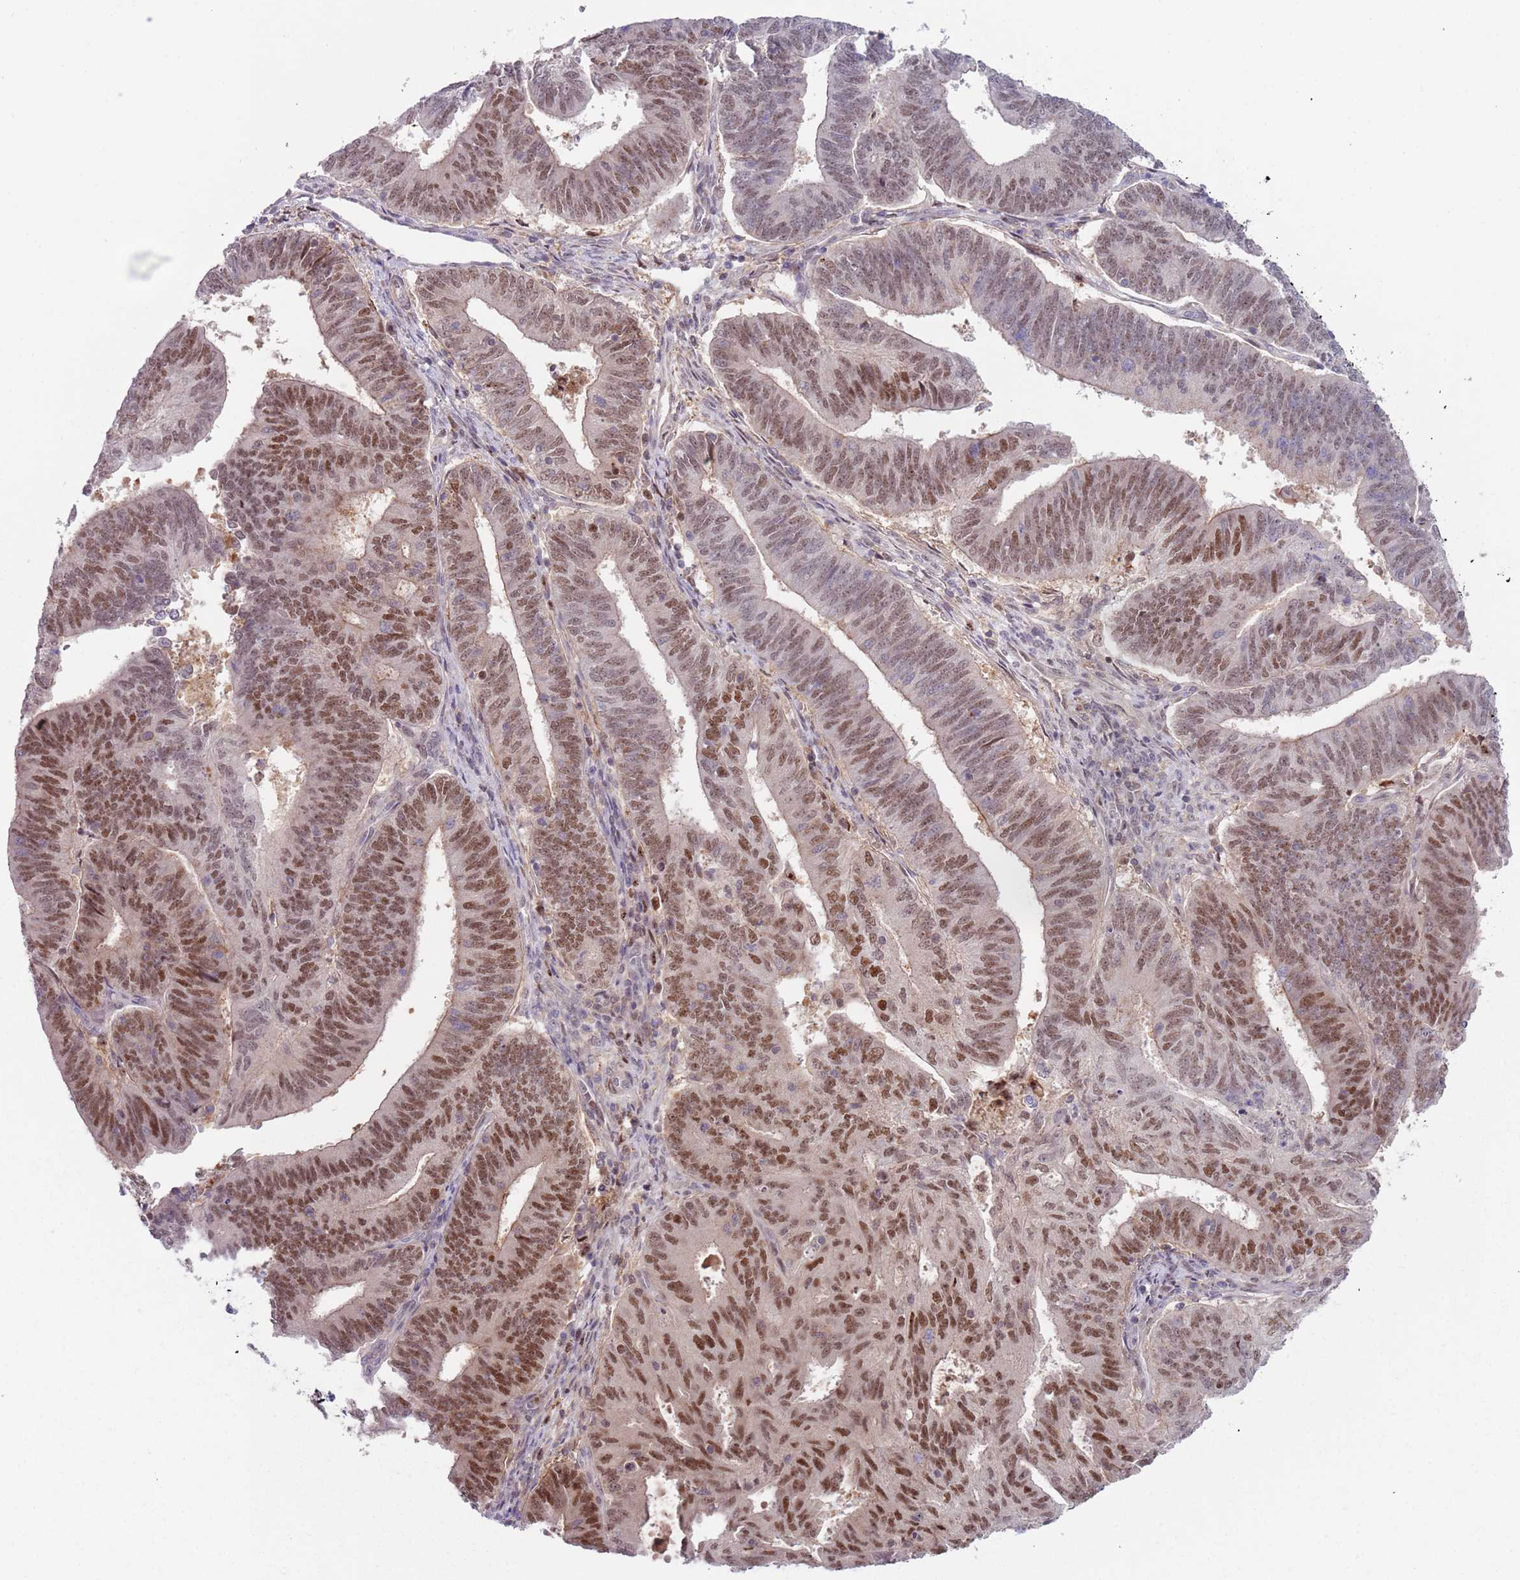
{"staining": {"intensity": "strong", "quantity": "25%-75%", "location": "nuclear"}, "tissue": "endometrial cancer", "cell_type": "Tumor cells", "image_type": "cancer", "snomed": [{"axis": "morphology", "description": "Adenocarcinoma, NOS"}, {"axis": "topography", "description": "Endometrium"}], "caption": "There is high levels of strong nuclear staining in tumor cells of adenocarcinoma (endometrial), as demonstrated by immunohistochemical staining (brown color).", "gene": "RMND5B", "patient": {"sex": "female", "age": 70}}